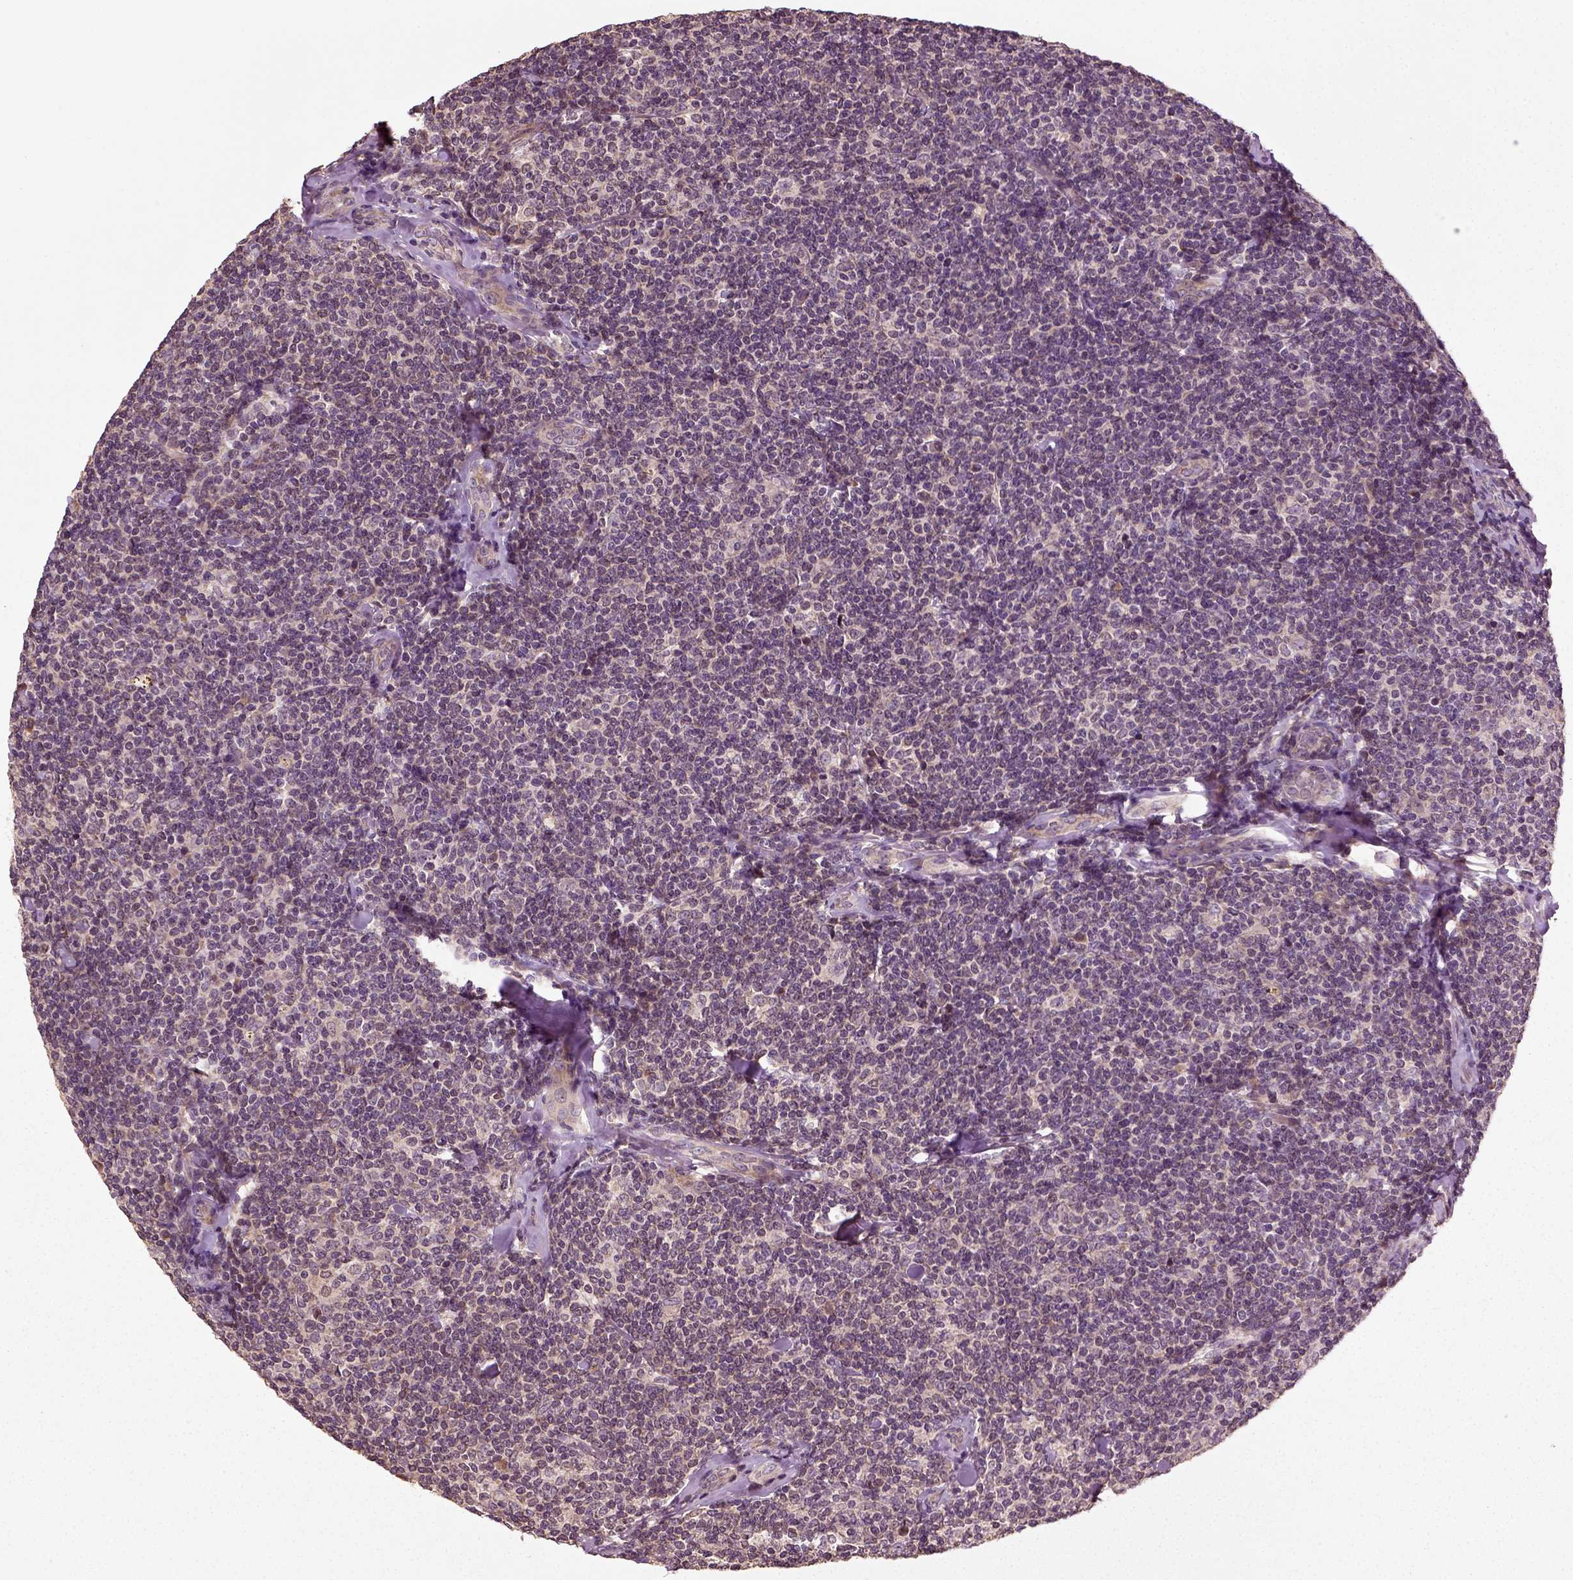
{"staining": {"intensity": "negative", "quantity": "none", "location": "none"}, "tissue": "lymphoma", "cell_type": "Tumor cells", "image_type": "cancer", "snomed": [{"axis": "morphology", "description": "Malignant lymphoma, non-Hodgkin's type, Low grade"}, {"axis": "topography", "description": "Lymph node"}], "caption": "Immunohistochemistry (IHC) of lymphoma demonstrates no expression in tumor cells.", "gene": "ERV3-1", "patient": {"sex": "female", "age": 56}}